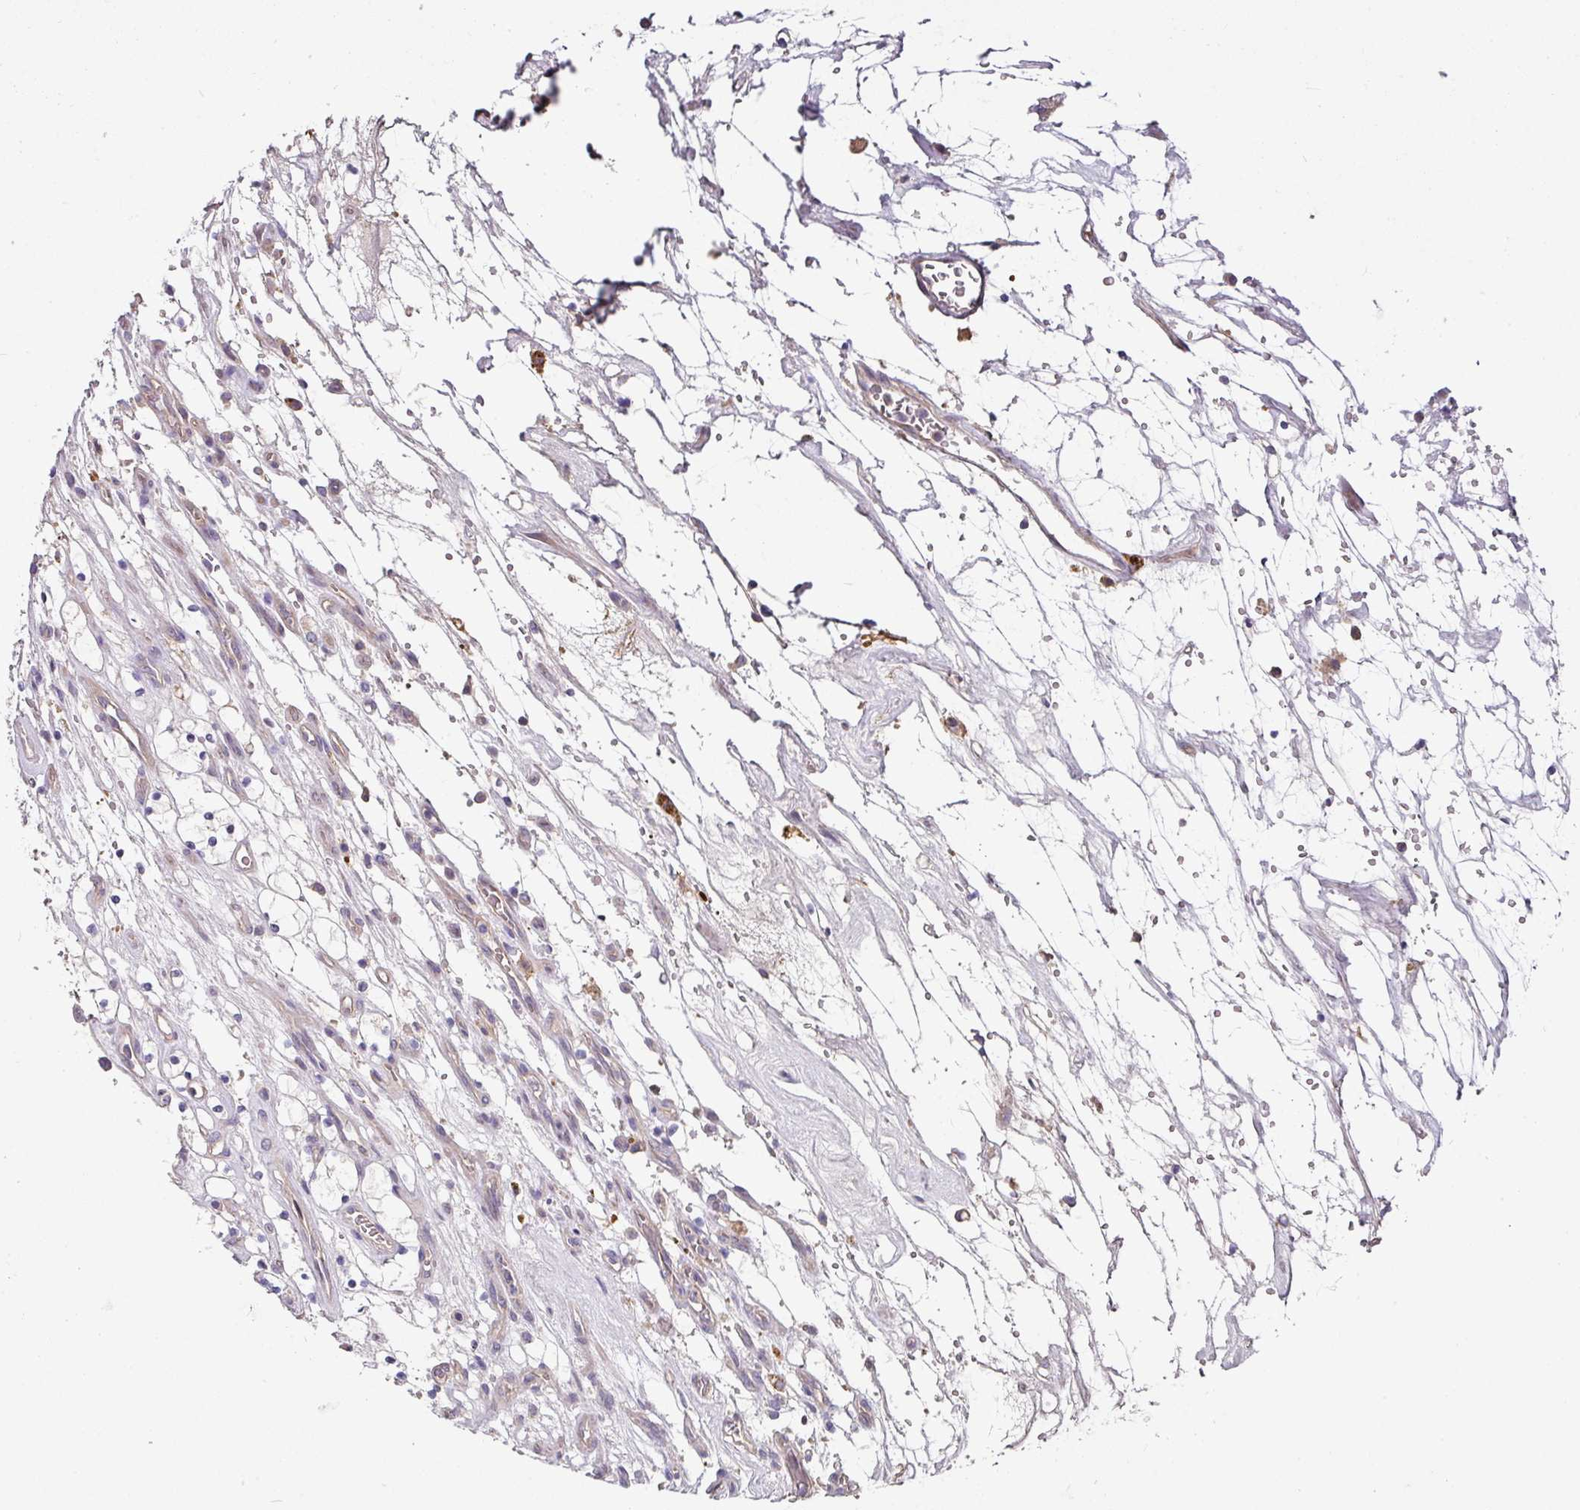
{"staining": {"intensity": "negative", "quantity": "none", "location": "none"}, "tissue": "renal cancer", "cell_type": "Tumor cells", "image_type": "cancer", "snomed": [{"axis": "morphology", "description": "Adenocarcinoma, NOS"}, {"axis": "topography", "description": "Kidney"}], "caption": "High magnification brightfield microscopy of renal adenocarcinoma stained with DAB (3,3'-diaminobenzidine) (brown) and counterstained with hematoxylin (blue): tumor cells show no significant positivity. (DAB (3,3'-diaminobenzidine) immunohistochemistry (IHC), high magnification).", "gene": "C4orf48", "patient": {"sex": "female", "age": 69}}